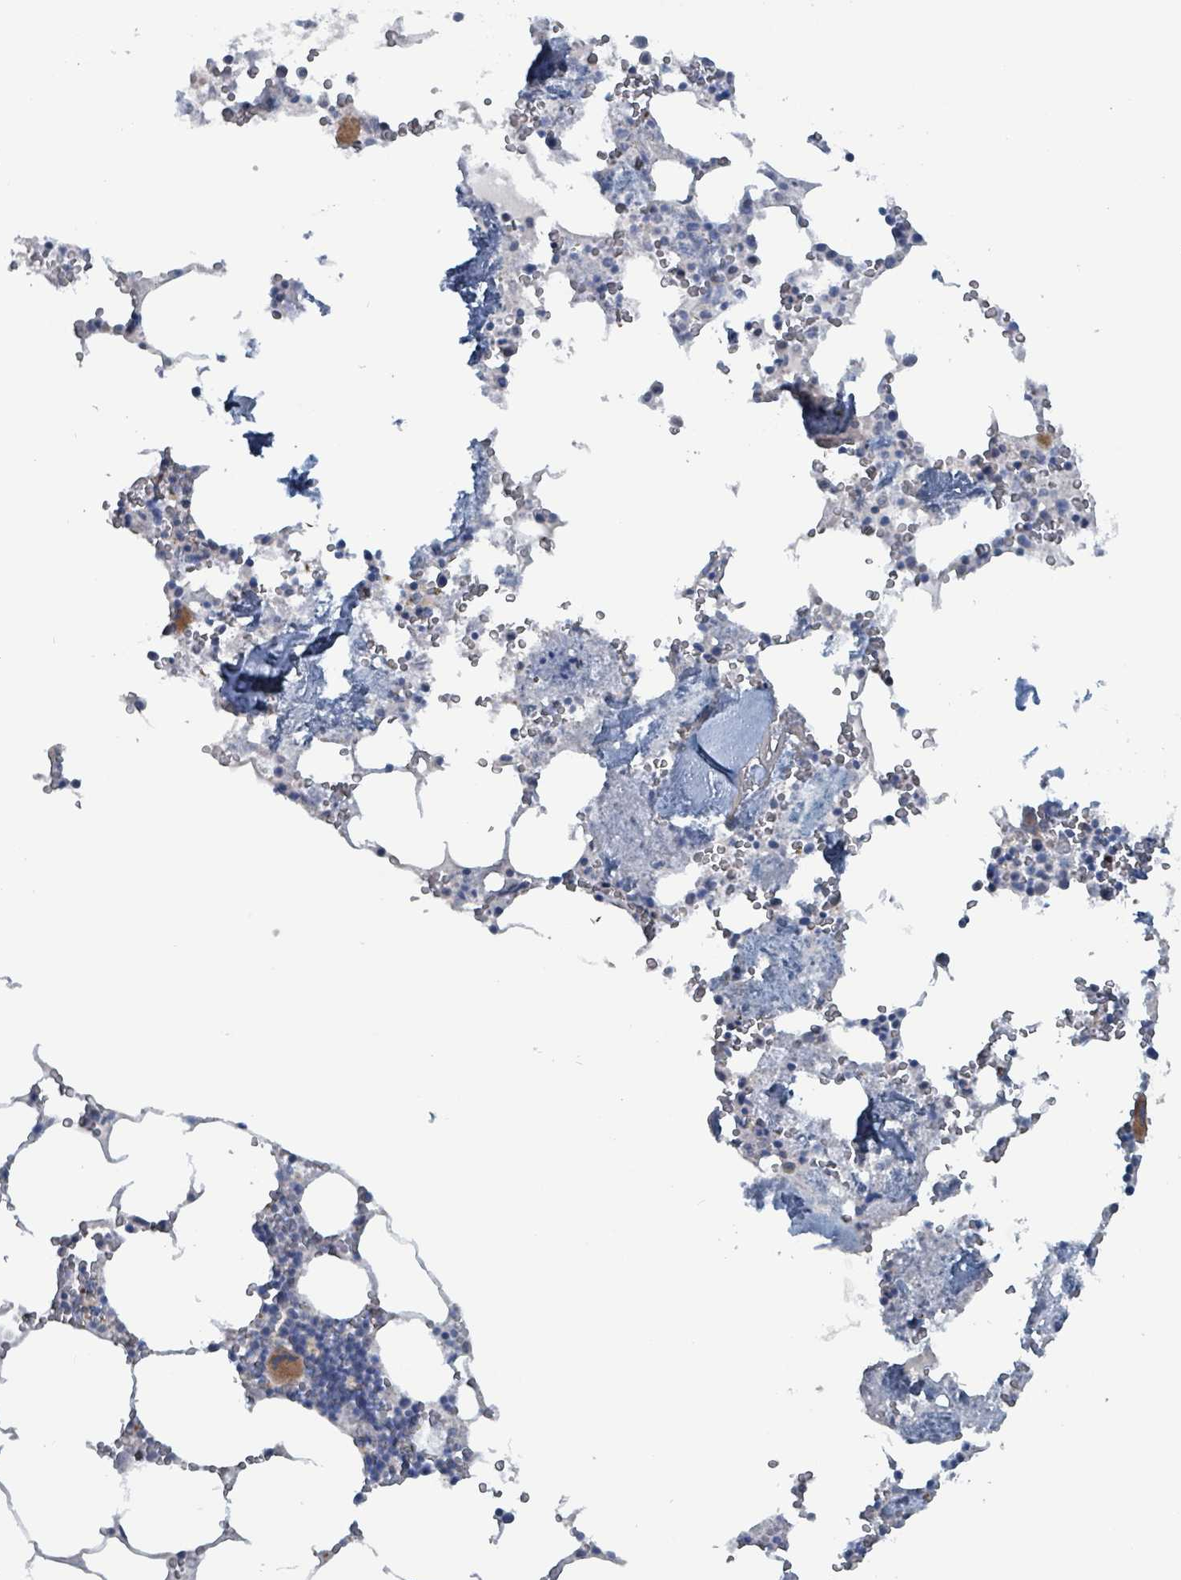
{"staining": {"intensity": "moderate", "quantity": "<25%", "location": "cytoplasmic/membranous"}, "tissue": "bone marrow", "cell_type": "Hematopoietic cells", "image_type": "normal", "snomed": [{"axis": "morphology", "description": "Normal tissue, NOS"}, {"axis": "topography", "description": "Bone marrow"}], "caption": "Protein expression by immunohistochemistry reveals moderate cytoplasmic/membranous staining in about <25% of hematopoietic cells in normal bone marrow. The protein of interest is shown in brown color, while the nuclei are stained blue.", "gene": "BIVM", "patient": {"sex": "male", "age": 54}}